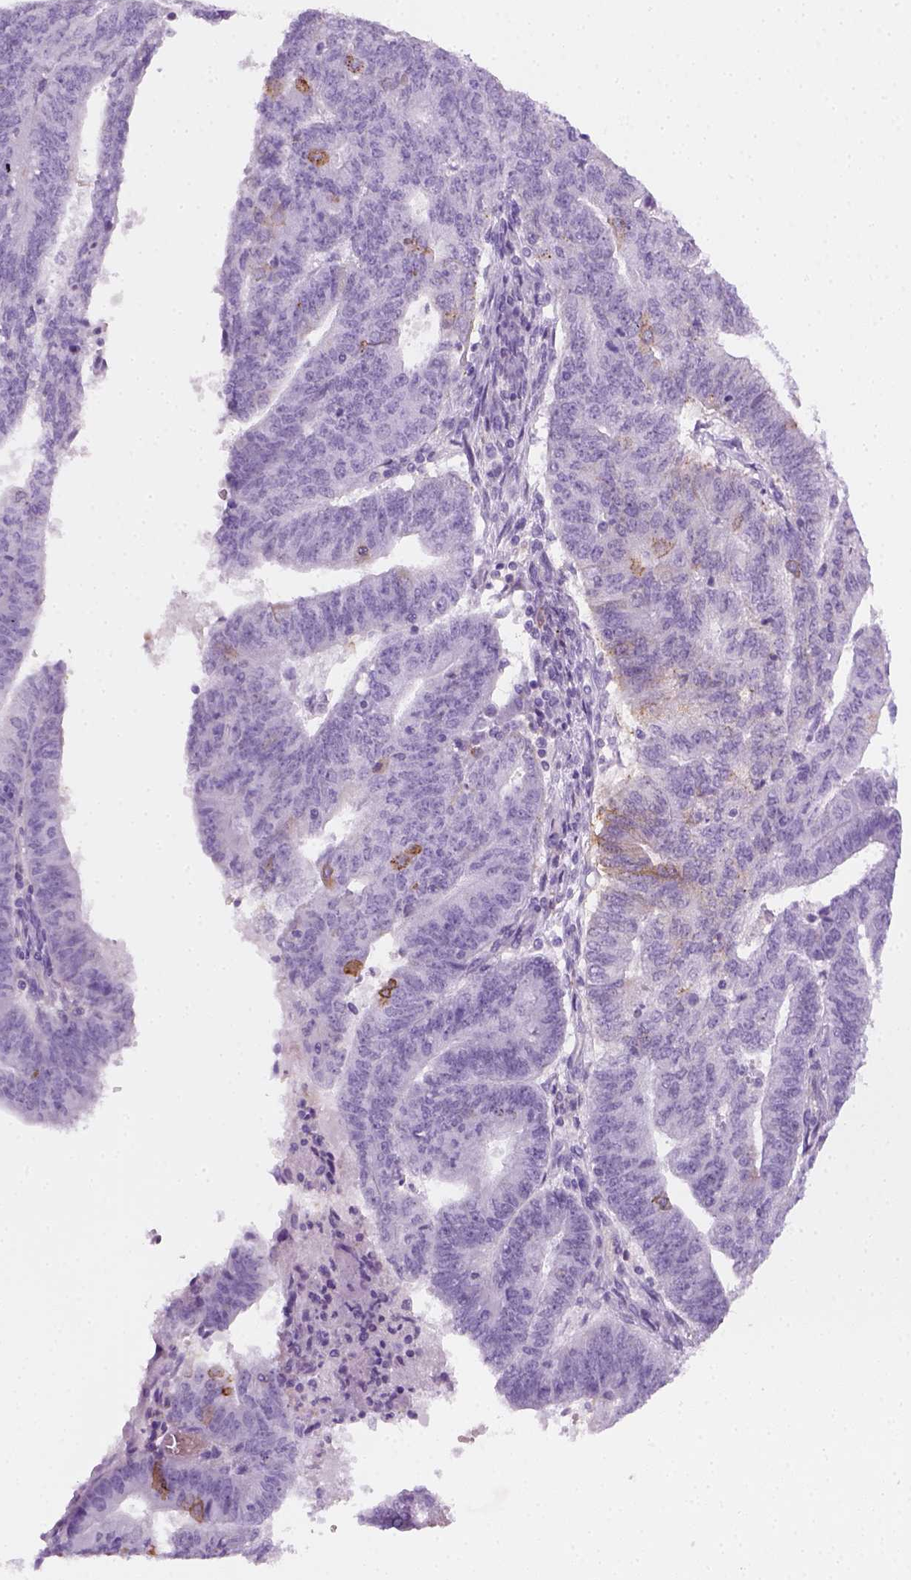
{"staining": {"intensity": "negative", "quantity": "none", "location": "none"}, "tissue": "endometrial cancer", "cell_type": "Tumor cells", "image_type": "cancer", "snomed": [{"axis": "morphology", "description": "Adenocarcinoma, NOS"}, {"axis": "topography", "description": "Endometrium"}], "caption": "Immunohistochemistry (IHC) micrograph of neoplastic tissue: human endometrial cancer stained with DAB (3,3'-diaminobenzidine) displays no significant protein staining in tumor cells. The staining is performed using DAB (3,3'-diaminobenzidine) brown chromogen with nuclei counter-stained in using hematoxylin.", "gene": "AQP3", "patient": {"sex": "female", "age": 82}}